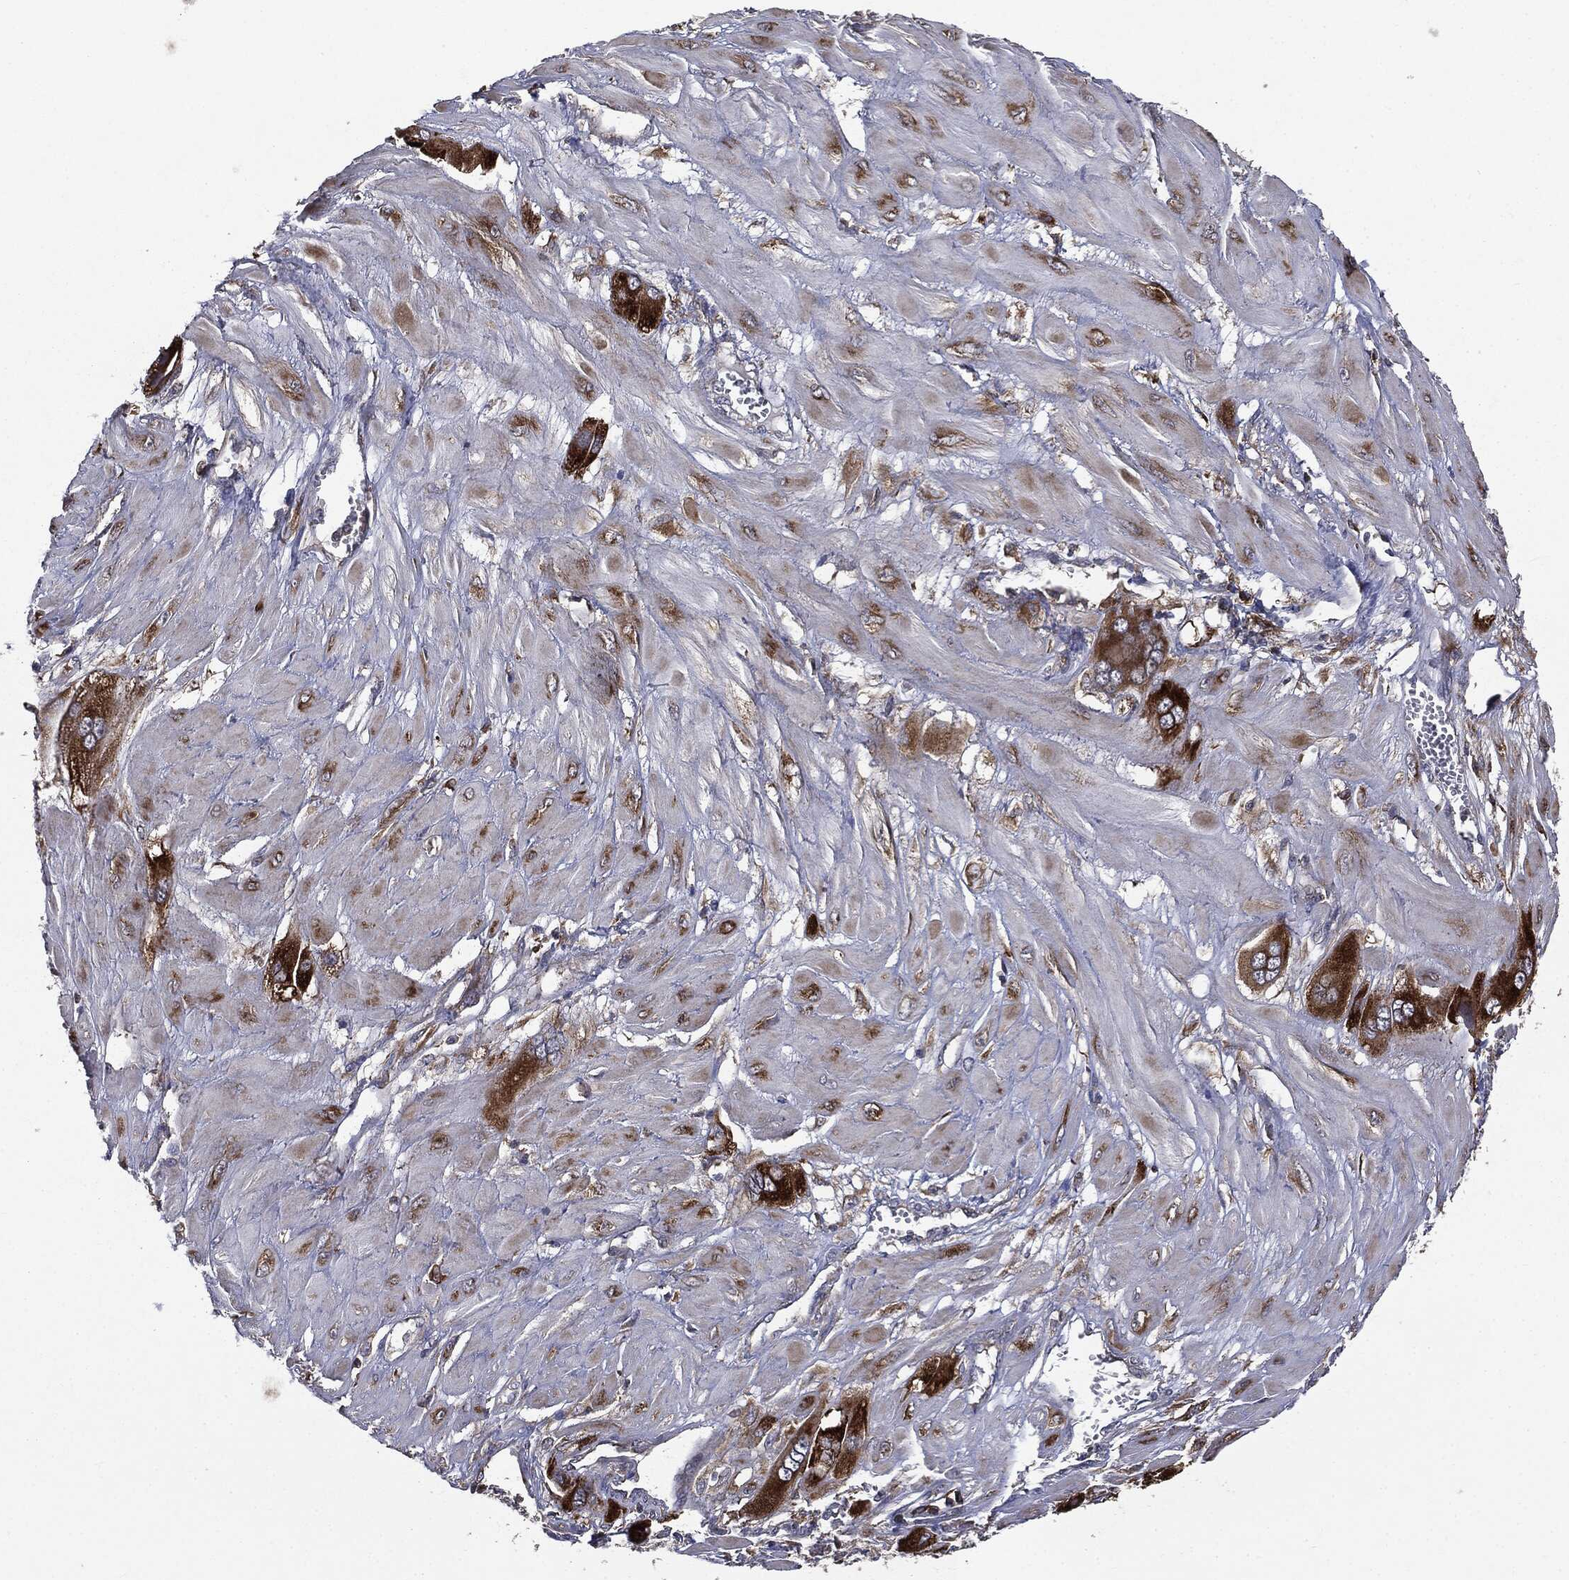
{"staining": {"intensity": "strong", "quantity": ">75%", "location": "cytoplasmic/membranous"}, "tissue": "cervical cancer", "cell_type": "Tumor cells", "image_type": "cancer", "snomed": [{"axis": "morphology", "description": "Squamous cell carcinoma, NOS"}, {"axis": "topography", "description": "Cervix"}], "caption": "Protein expression analysis of cervical cancer displays strong cytoplasmic/membranous positivity in about >75% of tumor cells.", "gene": "PLOD3", "patient": {"sex": "female", "age": 34}}